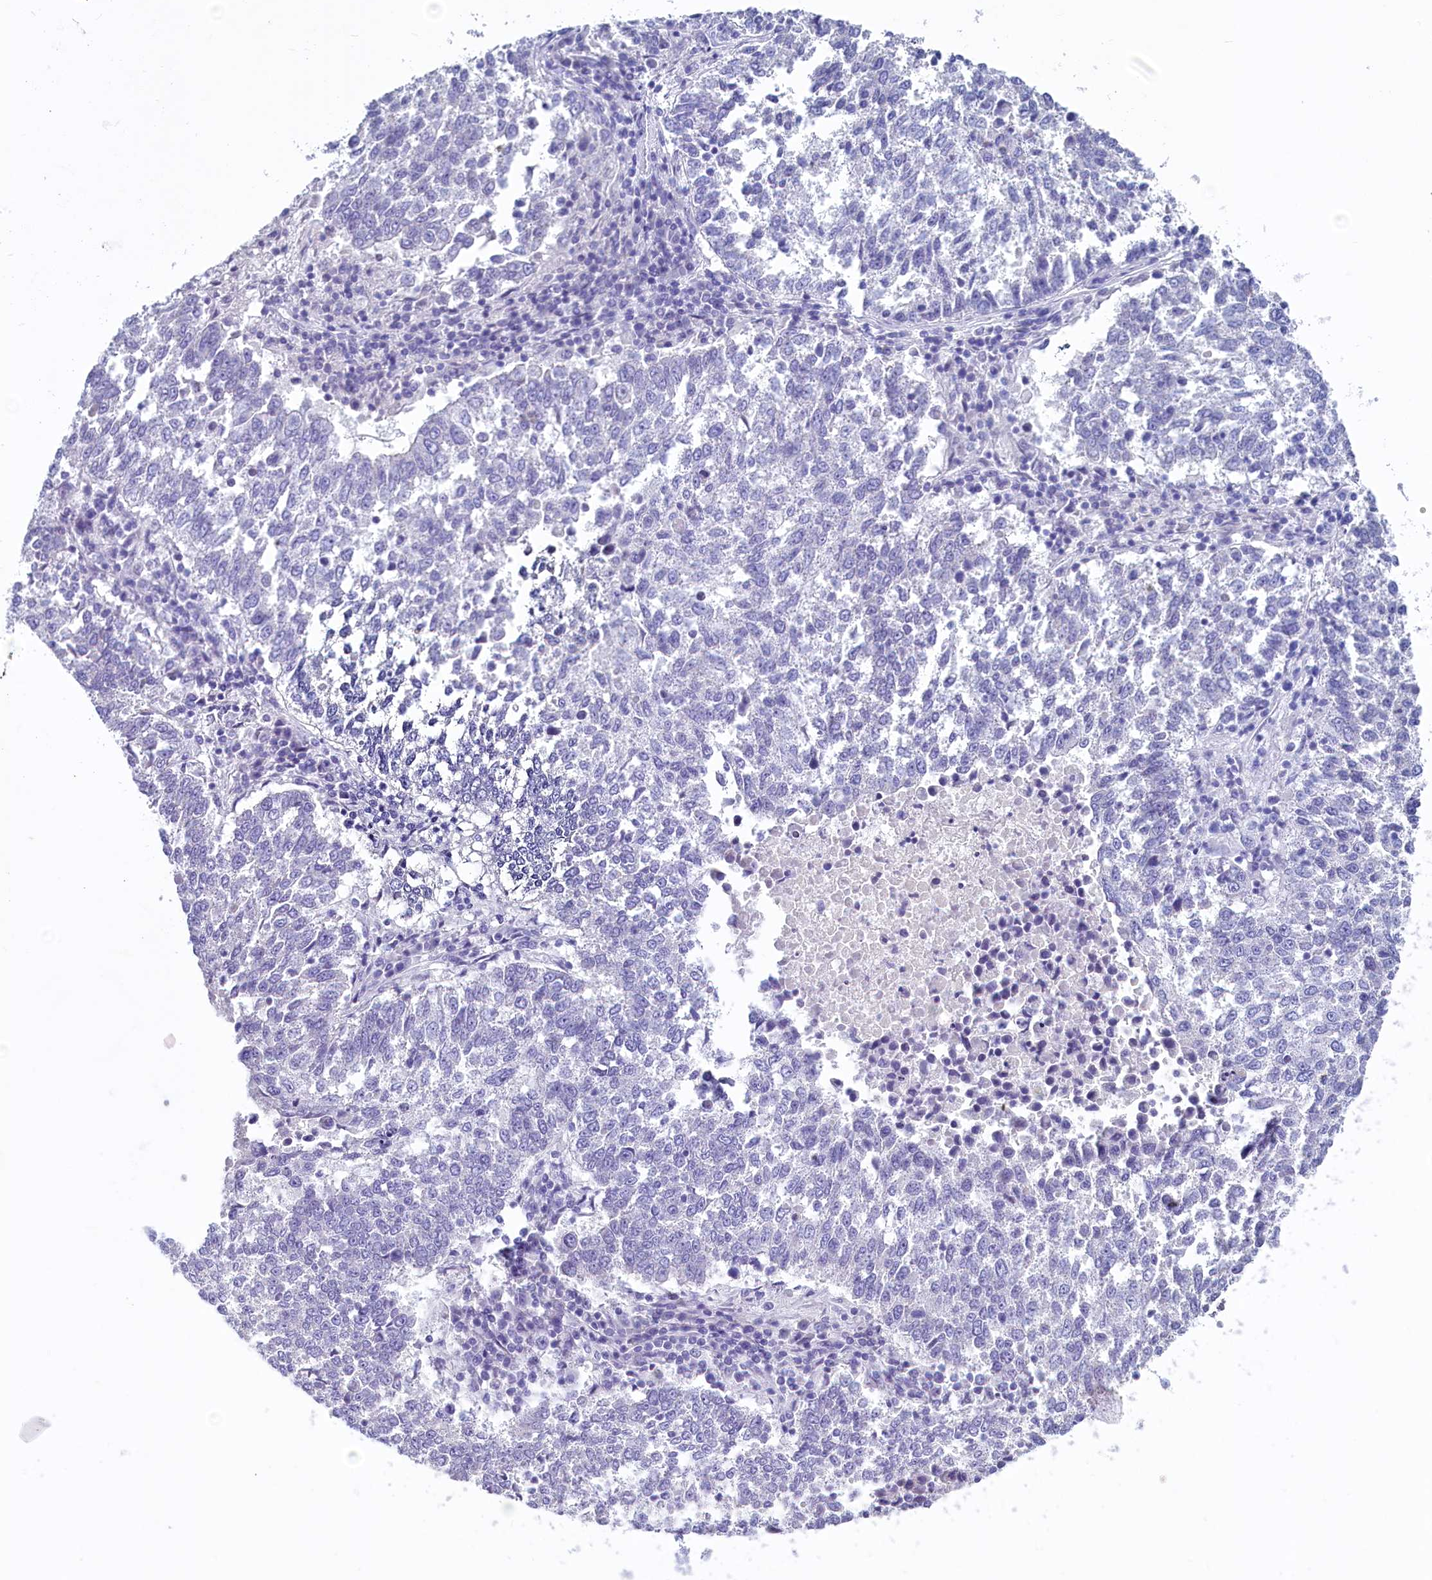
{"staining": {"intensity": "negative", "quantity": "none", "location": "none"}, "tissue": "lung cancer", "cell_type": "Tumor cells", "image_type": "cancer", "snomed": [{"axis": "morphology", "description": "Squamous cell carcinoma, NOS"}, {"axis": "topography", "description": "Lung"}], "caption": "The histopathology image displays no significant expression in tumor cells of squamous cell carcinoma (lung).", "gene": "INSC", "patient": {"sex": "male", "age": 73}}